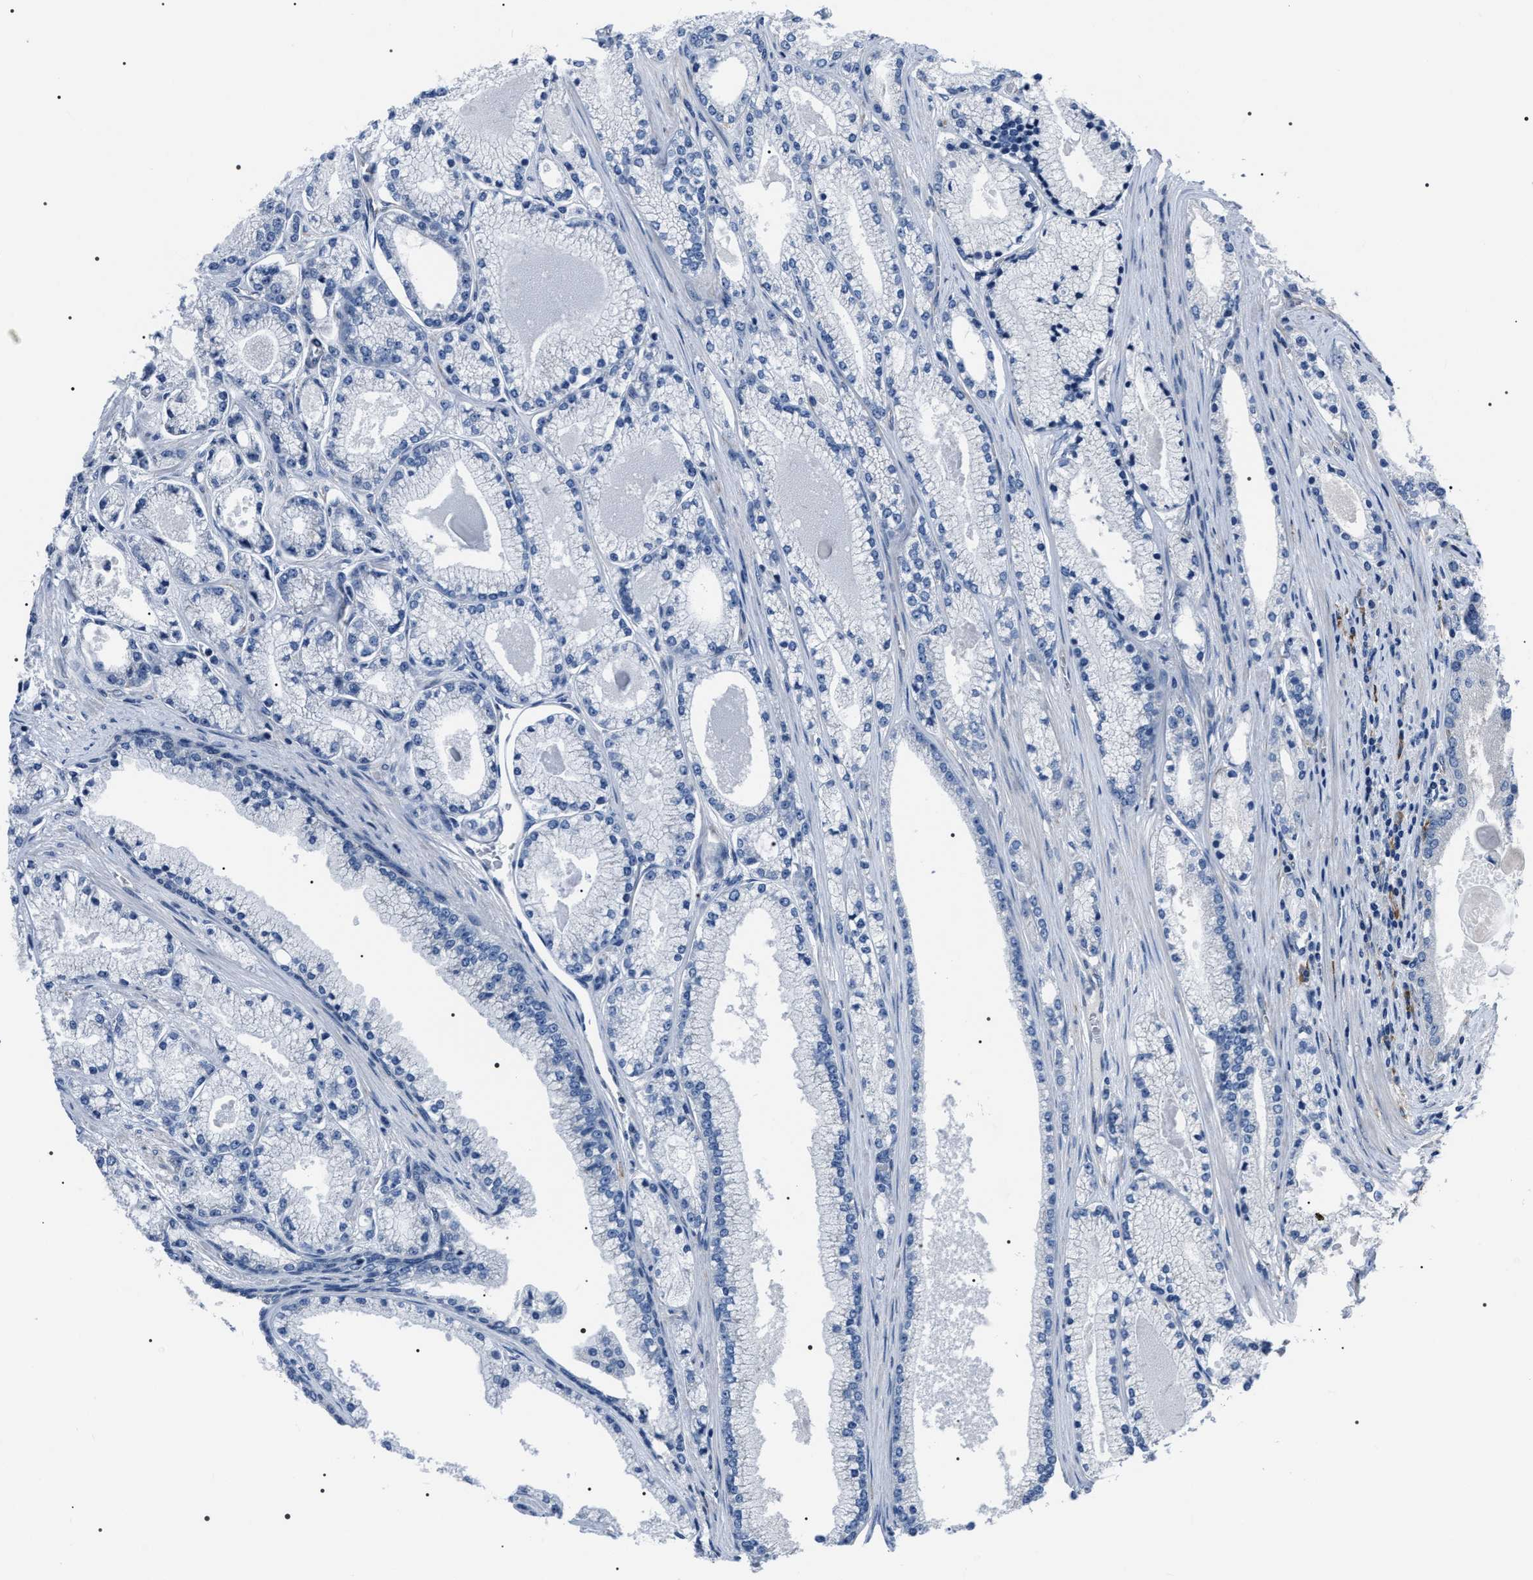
{"staining": {"intensity": "negative", "quantity": "none", "location": "none"}, "tissue": "prostate cancer", "cell_type": "Tumor cells", "image_type": "cancer", "snomed": [{"axis": "morphology", "description": "Adenocarcinoma, High grade"}, {"axis": "topography", "description": "Prostate"}], "caption": "DAB immunohistochemical staining of prostate high-grade adenocarcinoma reveals no significant expression in tumor cells.", "gene": "PKD1L1", "patient": {"sex": "male", "age": 71}}